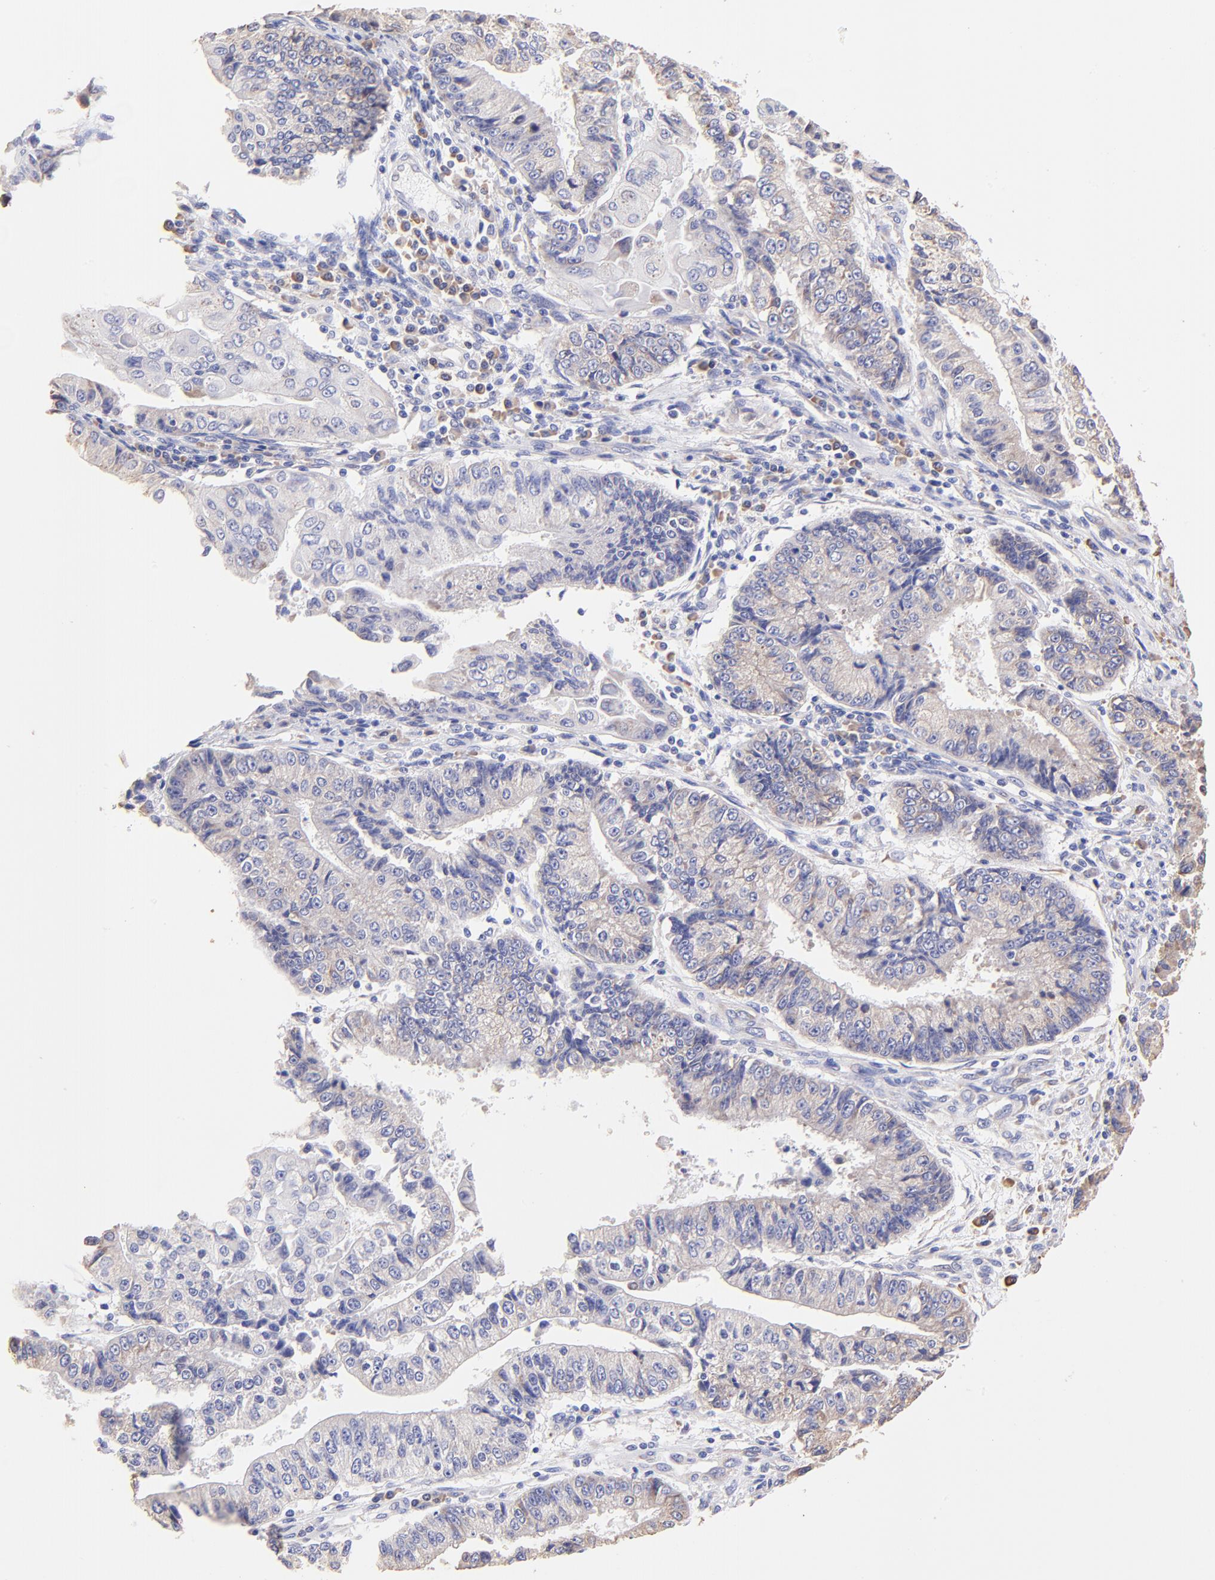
{"staining": {"intensity": "weak", "quantity": ">75%", "location": "cytoplasmic/membranous"}, "tissue": "endometrial cancer", "cell_type": "Tumor cells", "image_type": "cancer", "snomed": [{"axis": "morphology", "description": "Adenocarcinoma, NOS"}, {"axis": "topography", "description": "Endometrium"}], "caption": "This histopathology image reveals IHC staining of endometrial cancer (adenocarcinoma), with low weak cytoplasmic/membranous expression in approximately >75% of tumor cells.", "gene": "RPL30", "patient": {"sex": "female", "age": 75}}